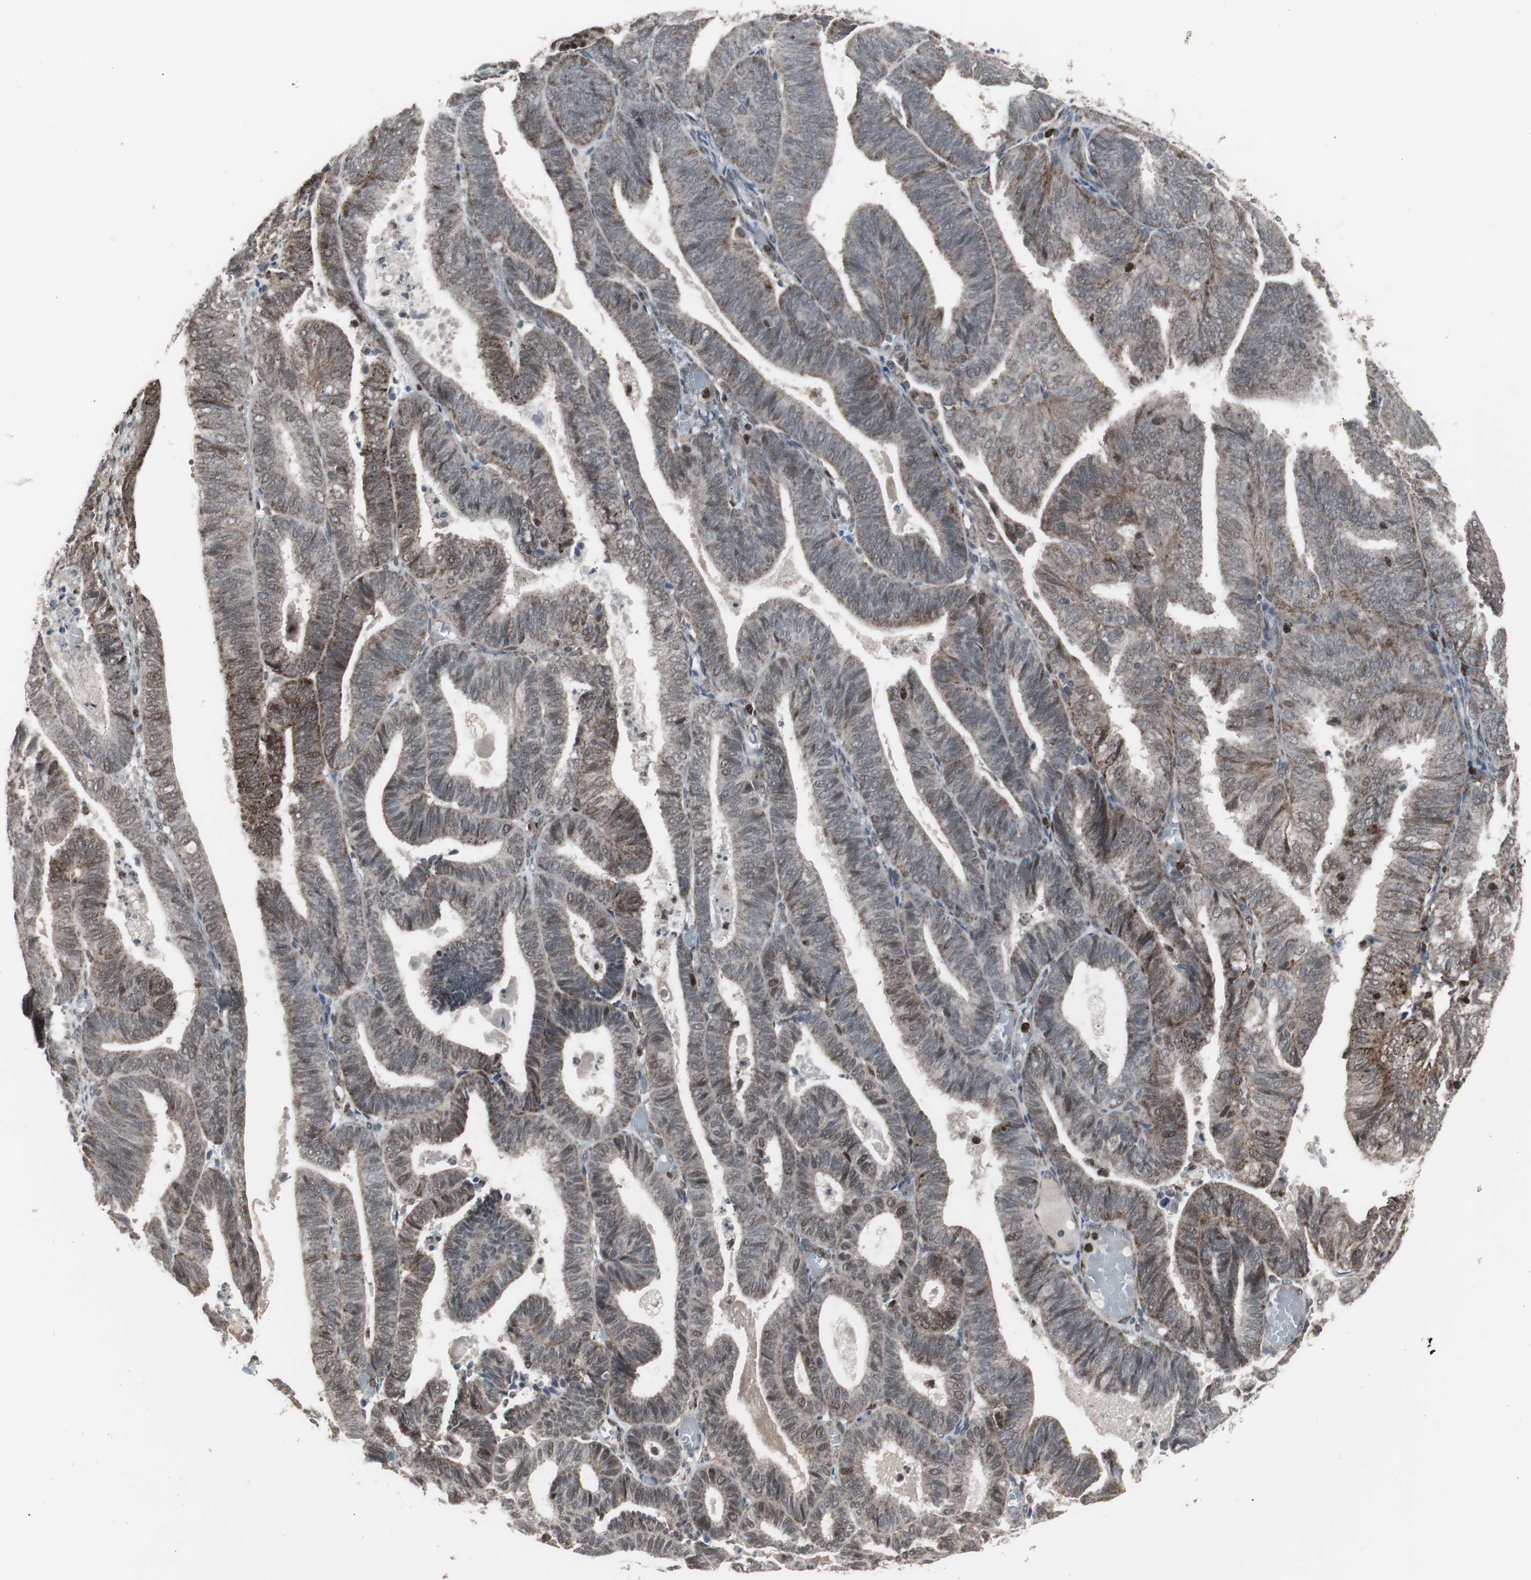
{"staining": {"intensity": "moderate", "quantity": "25%-75%", "location": "cytoplasmic/membranous,nuclear"}, "tissue": "endometrial cancer", "cell_type": "Tumor cells", "image_type": "cancer", "snomed": [{"axis": "morphology", "description": "Adenocarcinoma, NOS"}, {"axis": "topography", "description": "Uterus"}], "caption": "A high-resolution histopathology image shows immunohistochemistry staining of endometrial cancer (adenocarcinoma), which shows moderate cytoplasmic/membranous and nuclear expression in about 25%-75% of tumor cells.", "gene": "RXRA", "patient": {"sex": "female", "age": 60}}